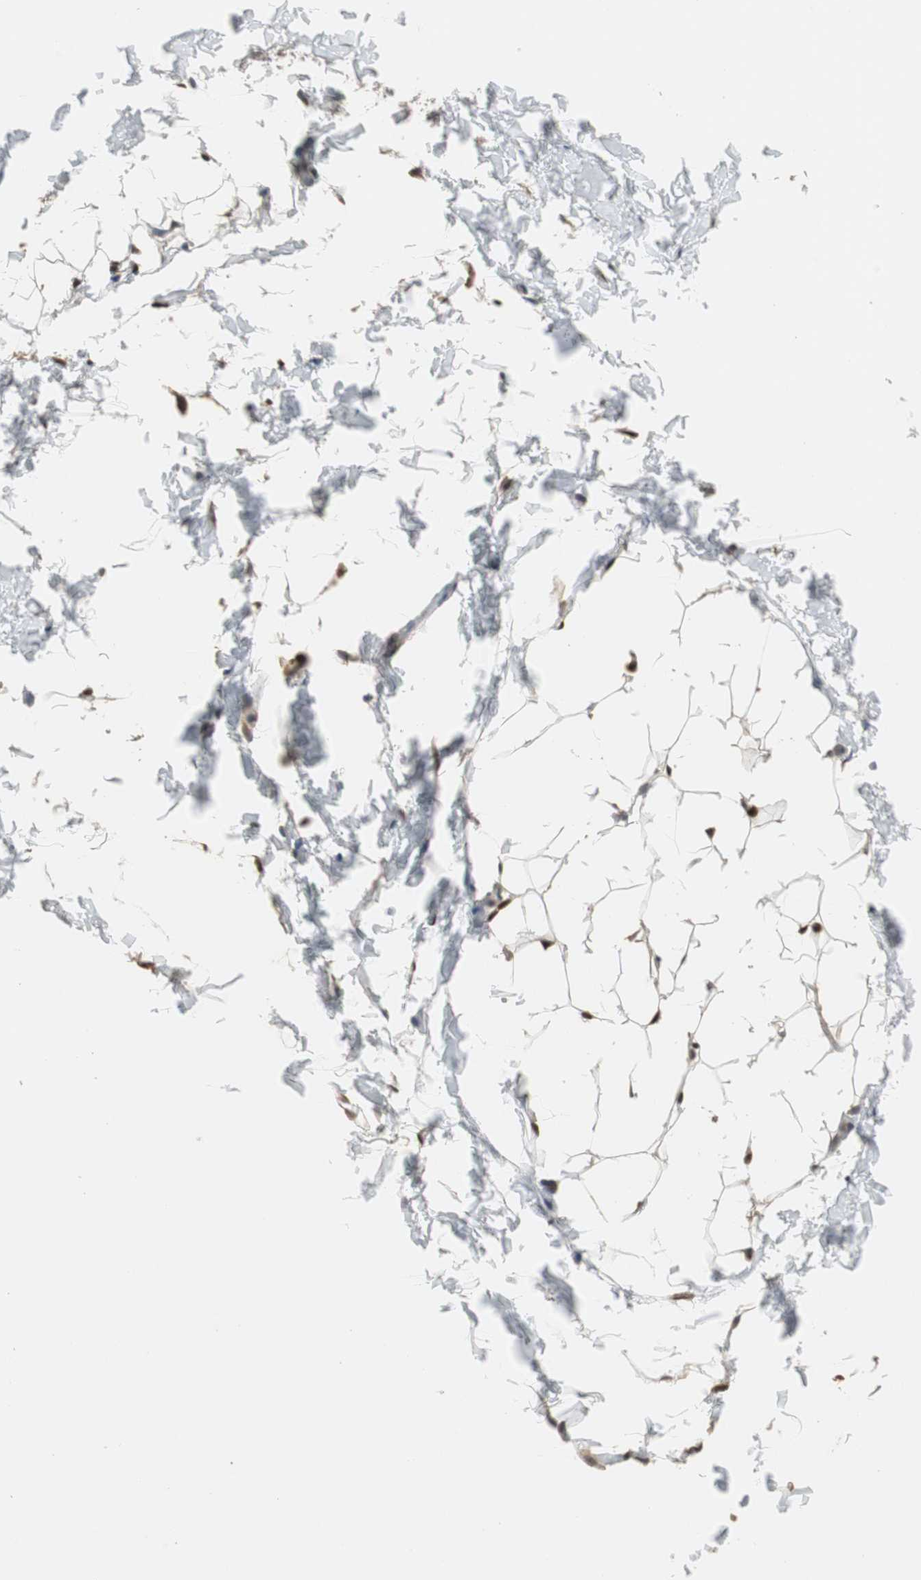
{"staining": {"intensity": "moderate", "quantity": ">75%", "location": "nuclear"}, "tissue": "adipose tissue", "cell_type": "Adipocytes", "image_type": "normal", "snomed": [{"axis": "morphology", "description": "Normal tissue, NOS"}, {"axis": "topography", "description": "Soft tissue"}], "caption": "A histopathology image showing moderate nuclear staining in about >75% of adipocytes in unremarkable adipose tissue, as visualized by brown immunohistochemical staining.", "gene": "PFDN1", "patient": {"sex": "male", "age": 26}}